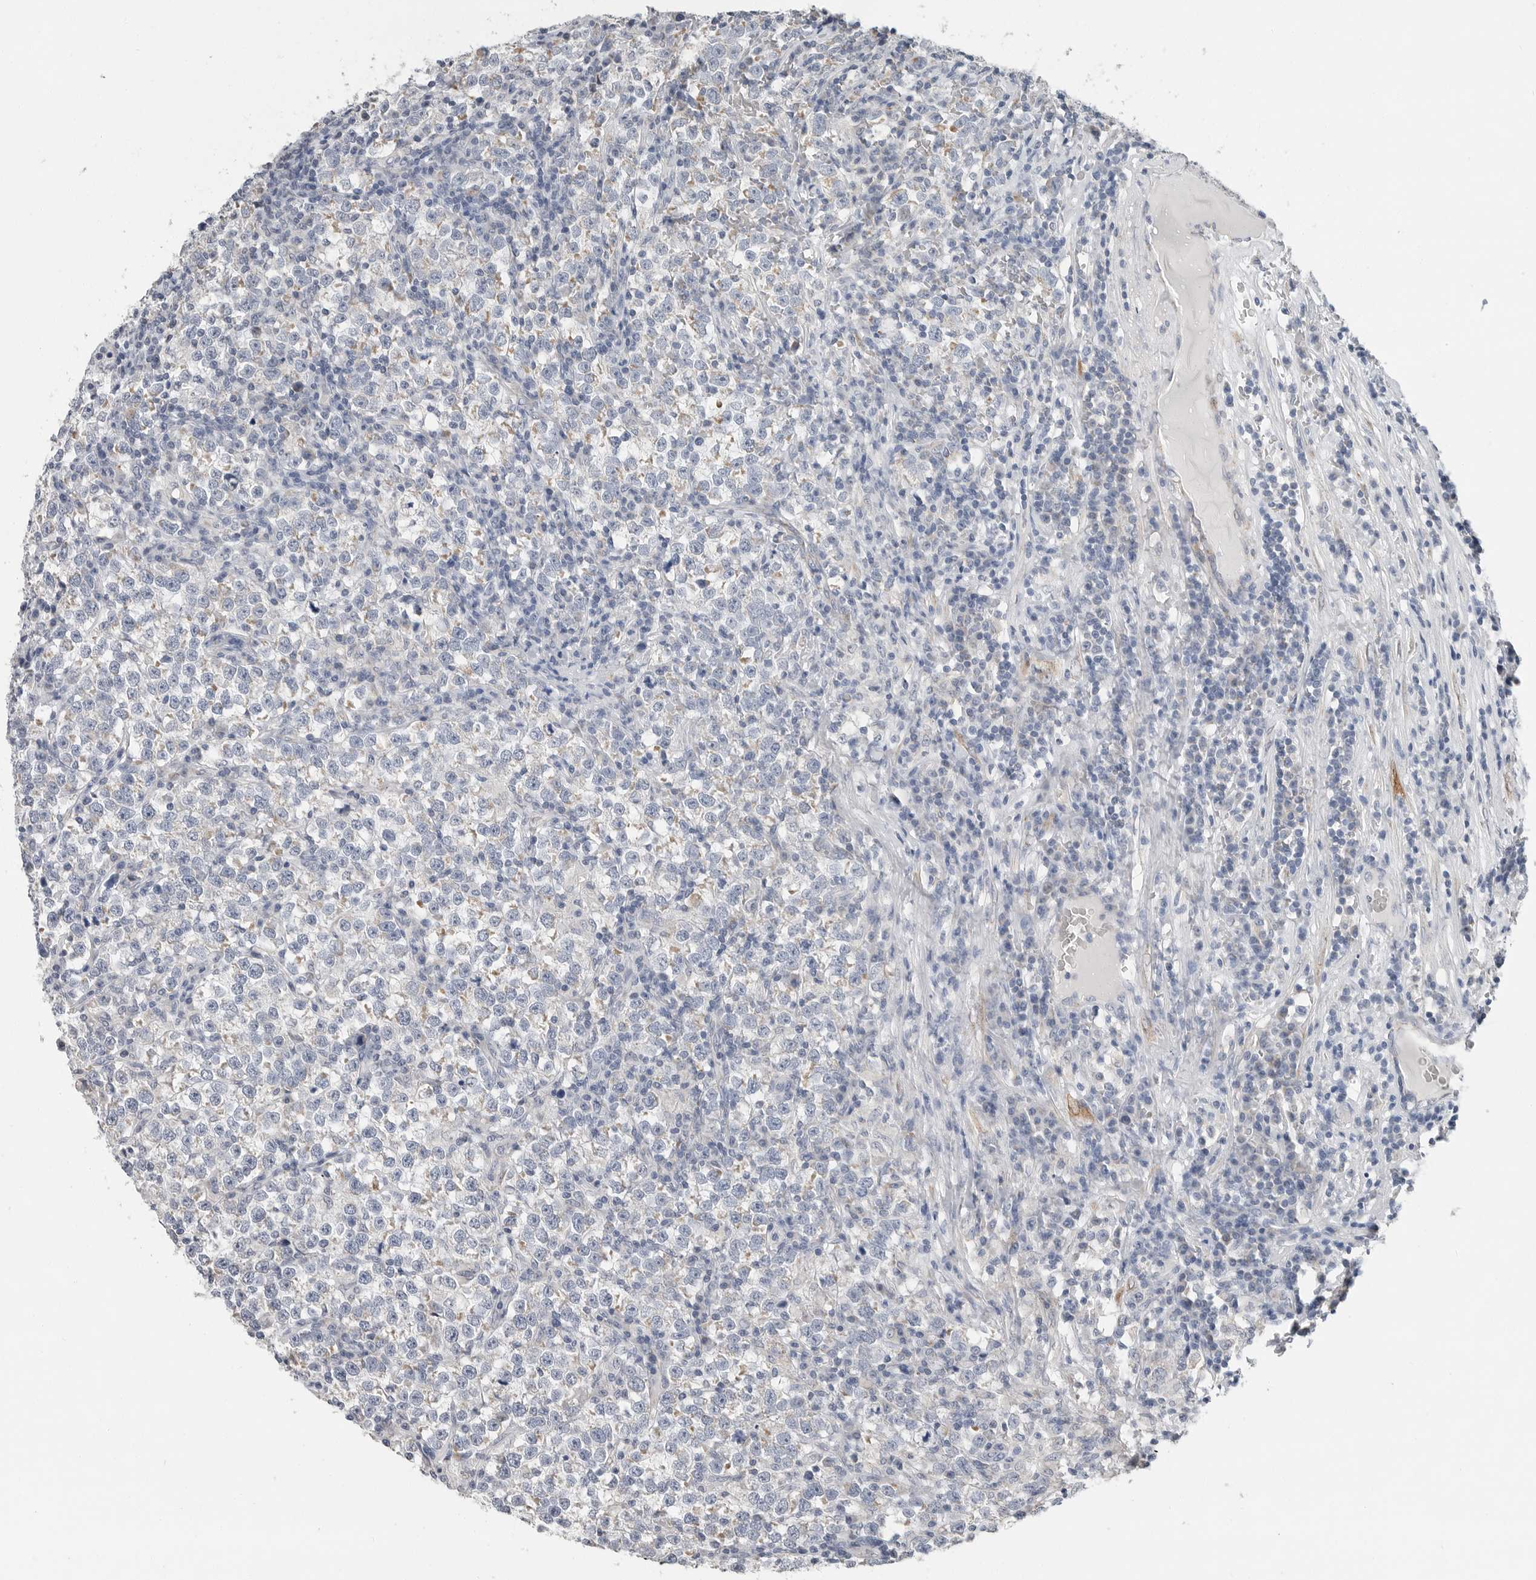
{"staining": {"intensity": "negative", "quantity": "none", "location": "none"}, "tissue": "testis cancer", "cell_type": "Tumor cells", "image_type": "cancer", "snomed": [{"axis": "morphology", "description": "Normal tissue, NOS"}, {"axis": "morphology", "description": "Seminoma, NOS"}, {"axis": "topography", "description": "Testis"}], "caption": "Image shows no significant protein staining in tumor cells of testis seminoma. The staining was performed using DAB to visualize the protein expression in brown, while the nuclei were stained in blue with hematoxylin (Magnification: 20x).", "gene": "PLN", "patient": {"sex": "male", "age": 43}}